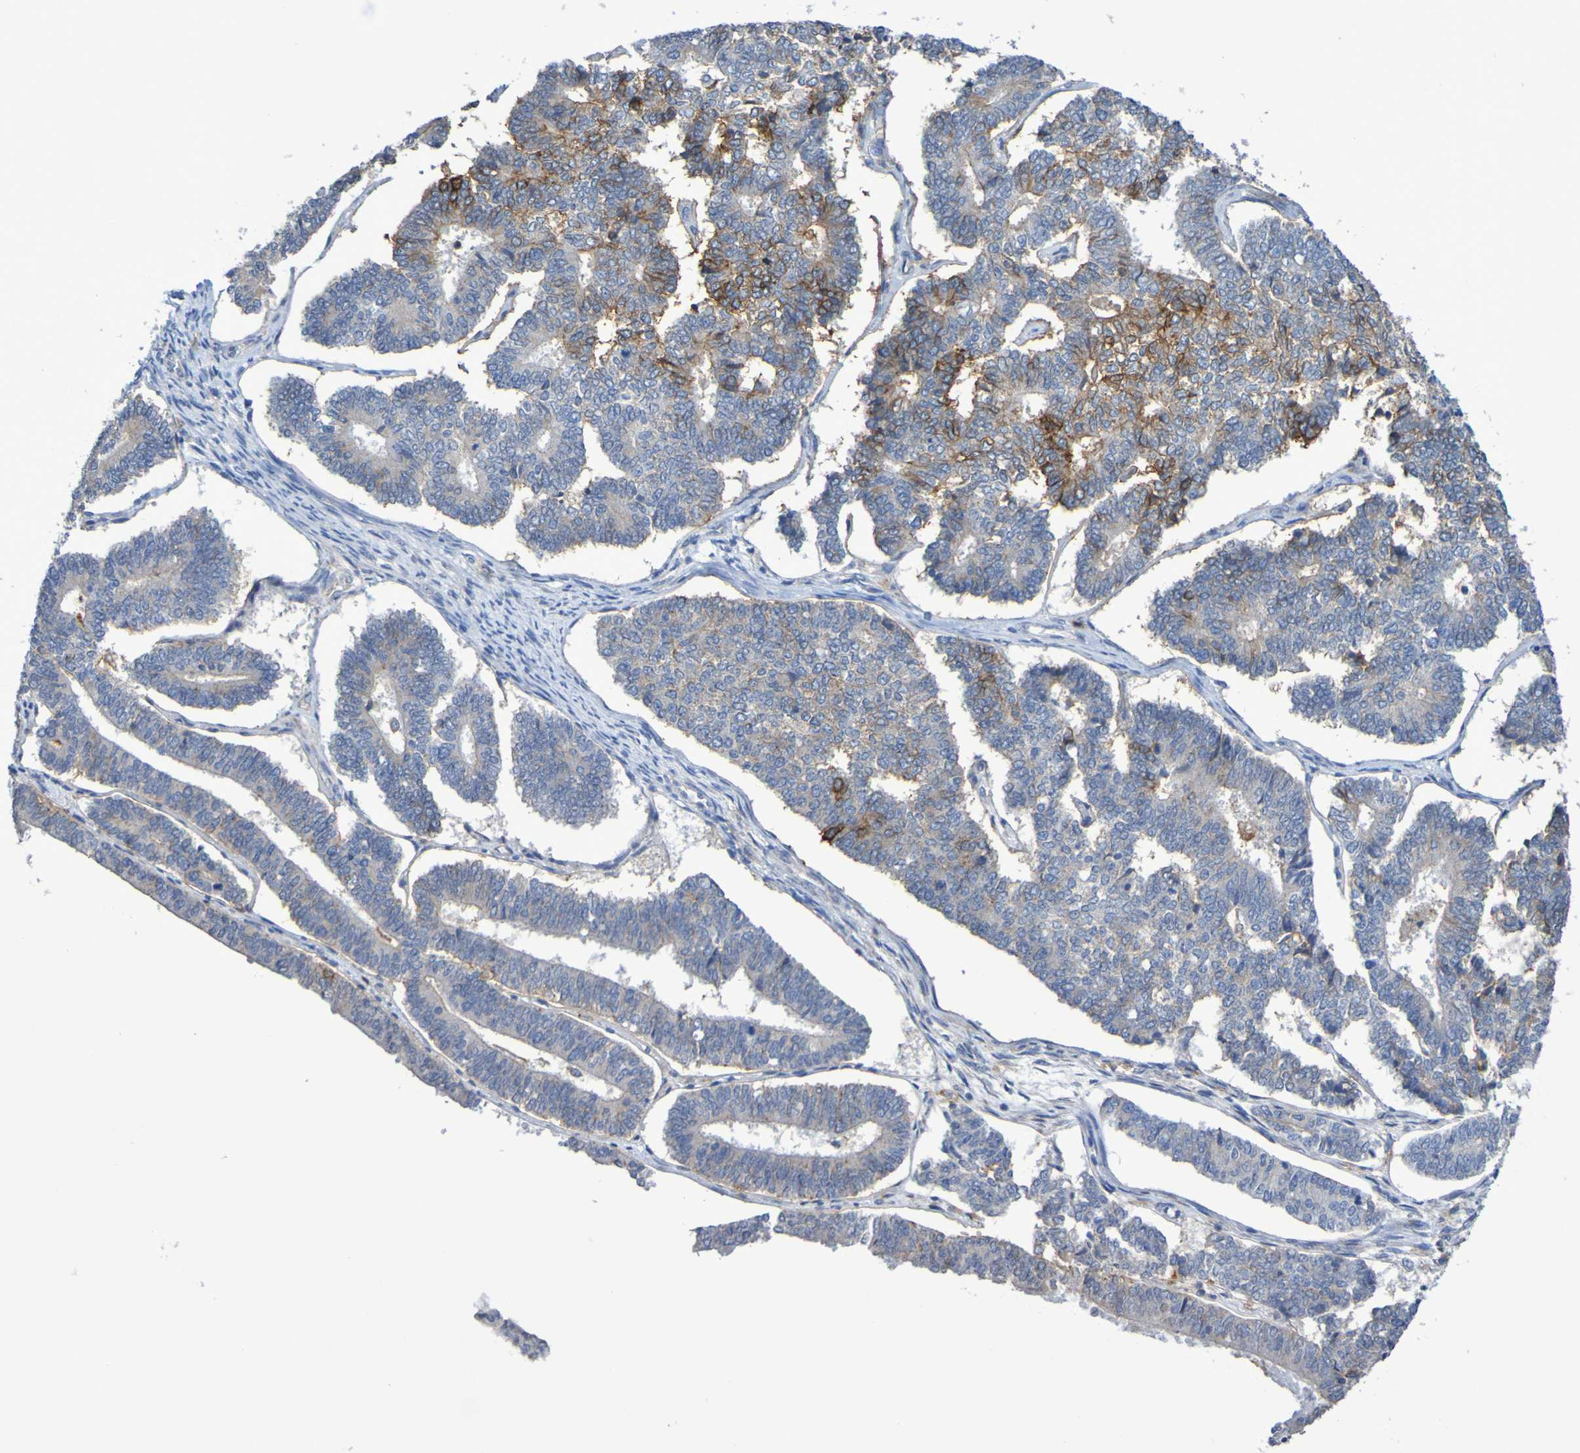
{"staining": {"intensity": "moderate", "quantity": "25%-75%", "location": "cytoplasmic/membranous"}, "tissue": "endometrial cancer", "cell_type": "Tumor cells", "image_type": "cancer", "snomed": [{"axis": "morphology", "description": "Adenocarcinoma, NOS"}, {"axis": "topography", "description": "Endometrium"}], "caption": "DAB immunohistochemical staining of human endometrial cancer exhibits moderate cytoplasmic/membranous protein staining in approximately 25%-75% of tumor cells.", "gene": "SLC3A2", "patient": {"sex": "female", "age": 70}}